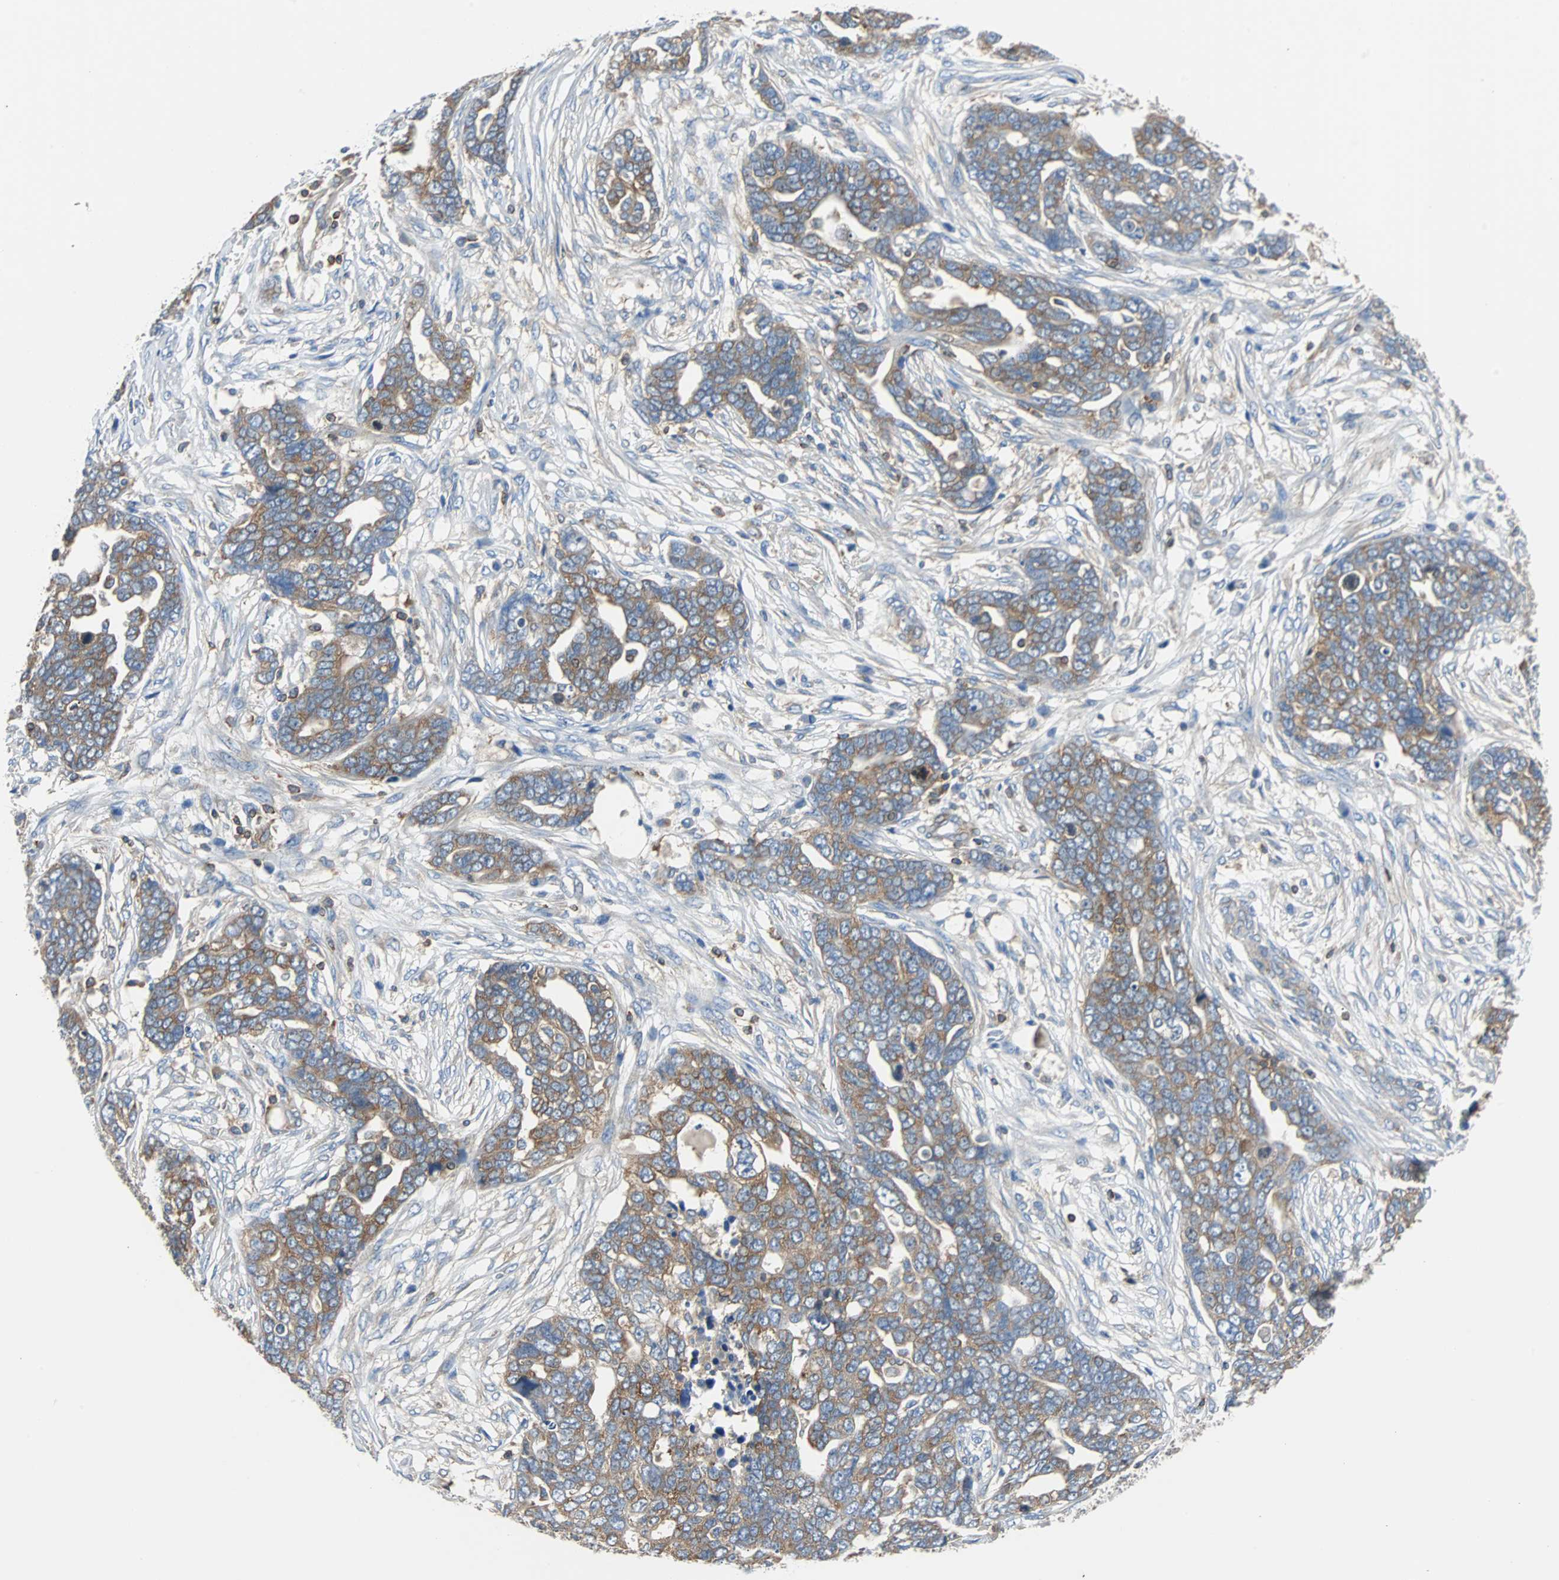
{"staining": {"intensity": "moderate", "quantity": ">75%", "location": "cytoplasmic/membranous"}, "tissue": "ovarian cancer", "cell_type": "Tumor cells", "image_type": "cancer", "snomed": [{"axis": "morphology", "description": "Normal tissue, NOS"}, {"axis": "morphology", "description": "Cystadenocarcinoma, serous, NOS"}, {"axis": "topography", "description": "Fallopian tube"}, {"axis": "topography", "description": "Ovary"}], "caption": "Immunohistochemistry (IHC) (DAB (3,3'-diaminobenzidine)) staining of human ovarian cancer (serous cystadenocarcinoma) displays moderate cytoplasmic/membranous protein positivity in approximately >75% of tumor cells.", "gene": "TSC22D4", "patient": {"sex": "female", "age": 56}}